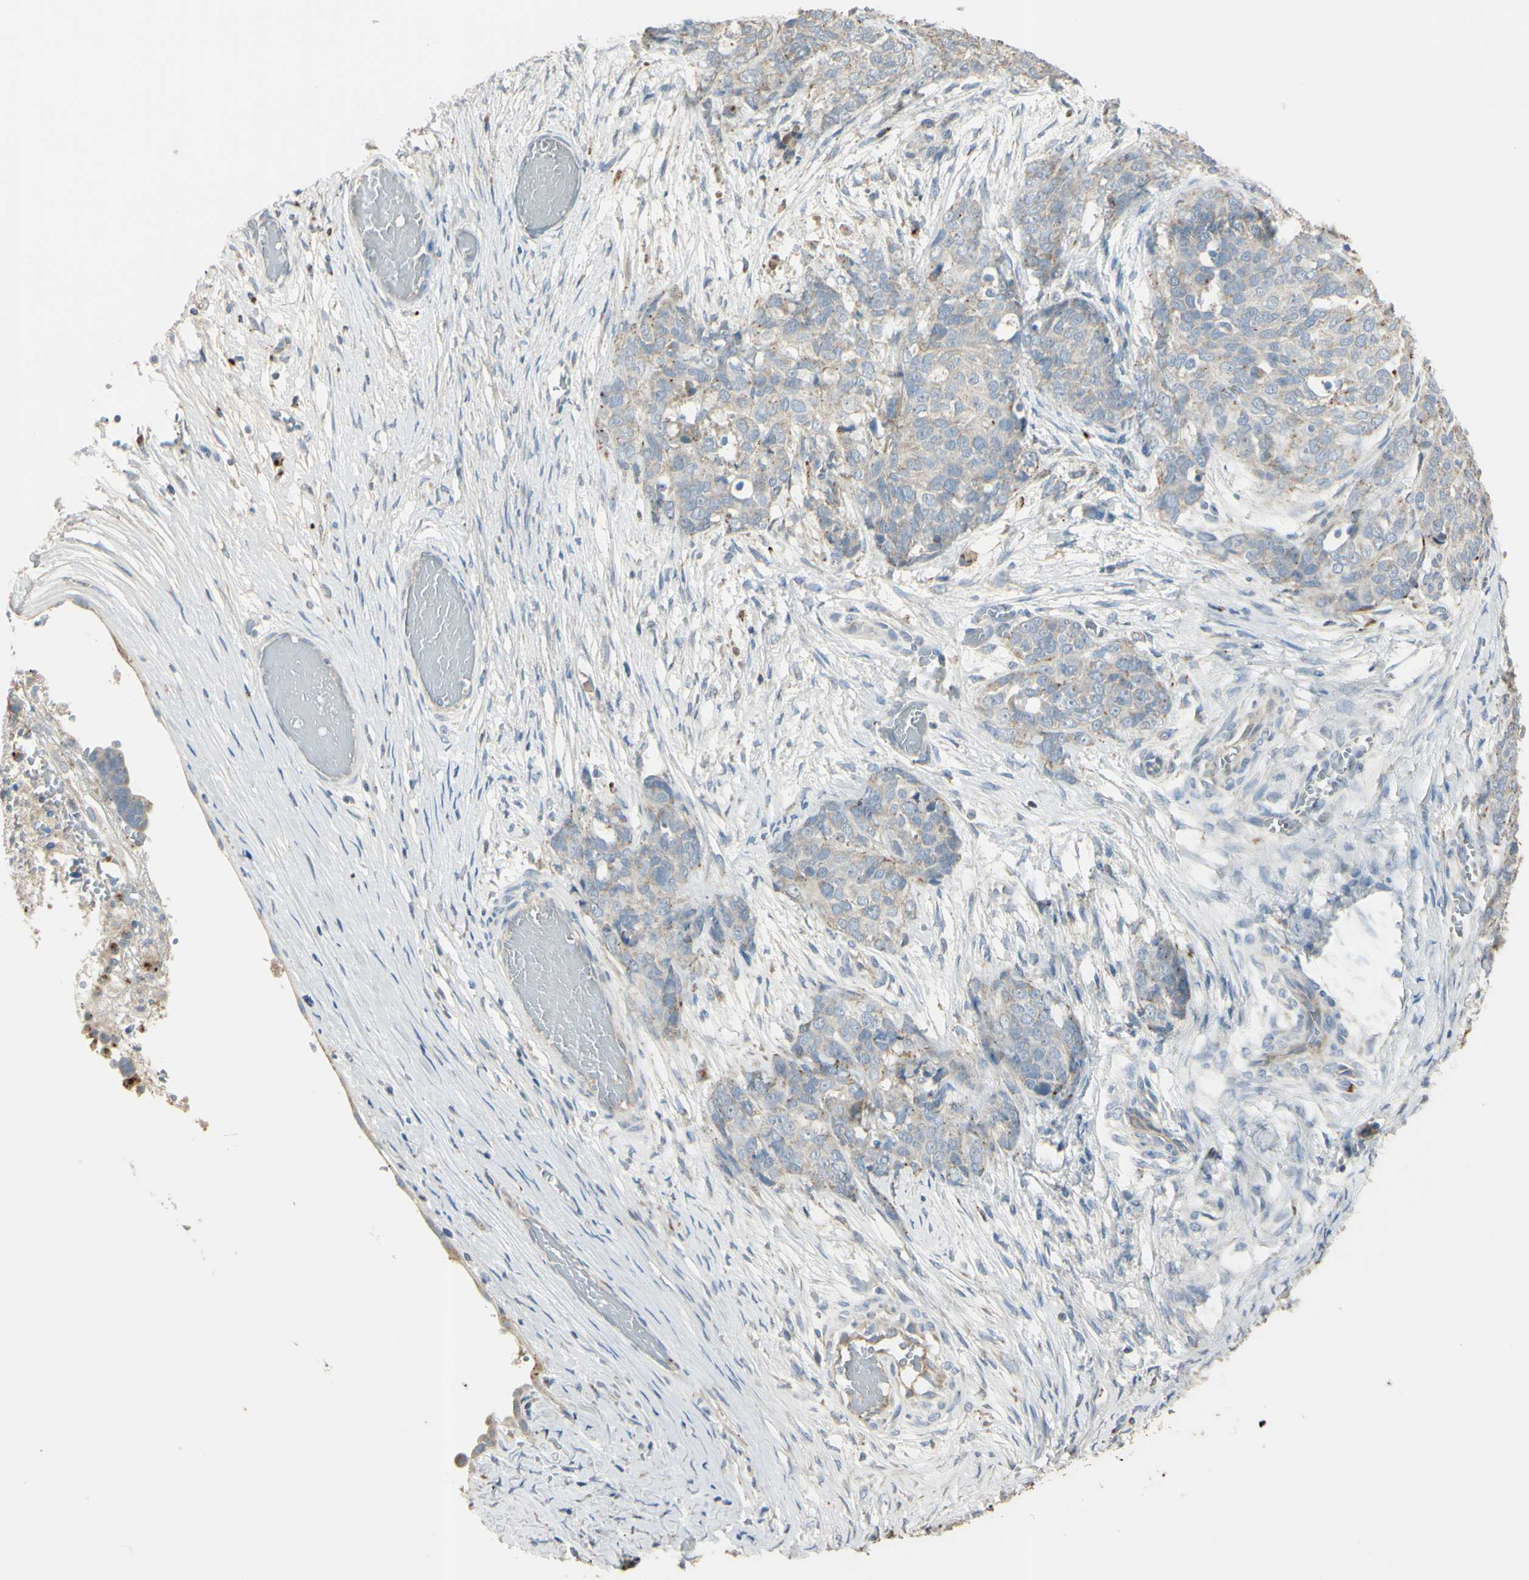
{"staining": {"intensity": "weak", "quantity": ">75%", "location": "cytoplasmic/membranous"}, "tissue": "ovarian cancer", "cell_type": "Tumor cells", "image_type": "cancer", "snomed": [{"axis": "morphology", "description": "Cystadenocarcinoma, serous, NOS"}, {"axis": "topography", "description": "Ovary"}], "caption": "Ovarian cancer (serous cystadenocarcinoma) stained with a protein marker displays weak staining in tumor cells.", "gene": "ANGPTL1", "patient": {"sex": "female", "age": 44}}